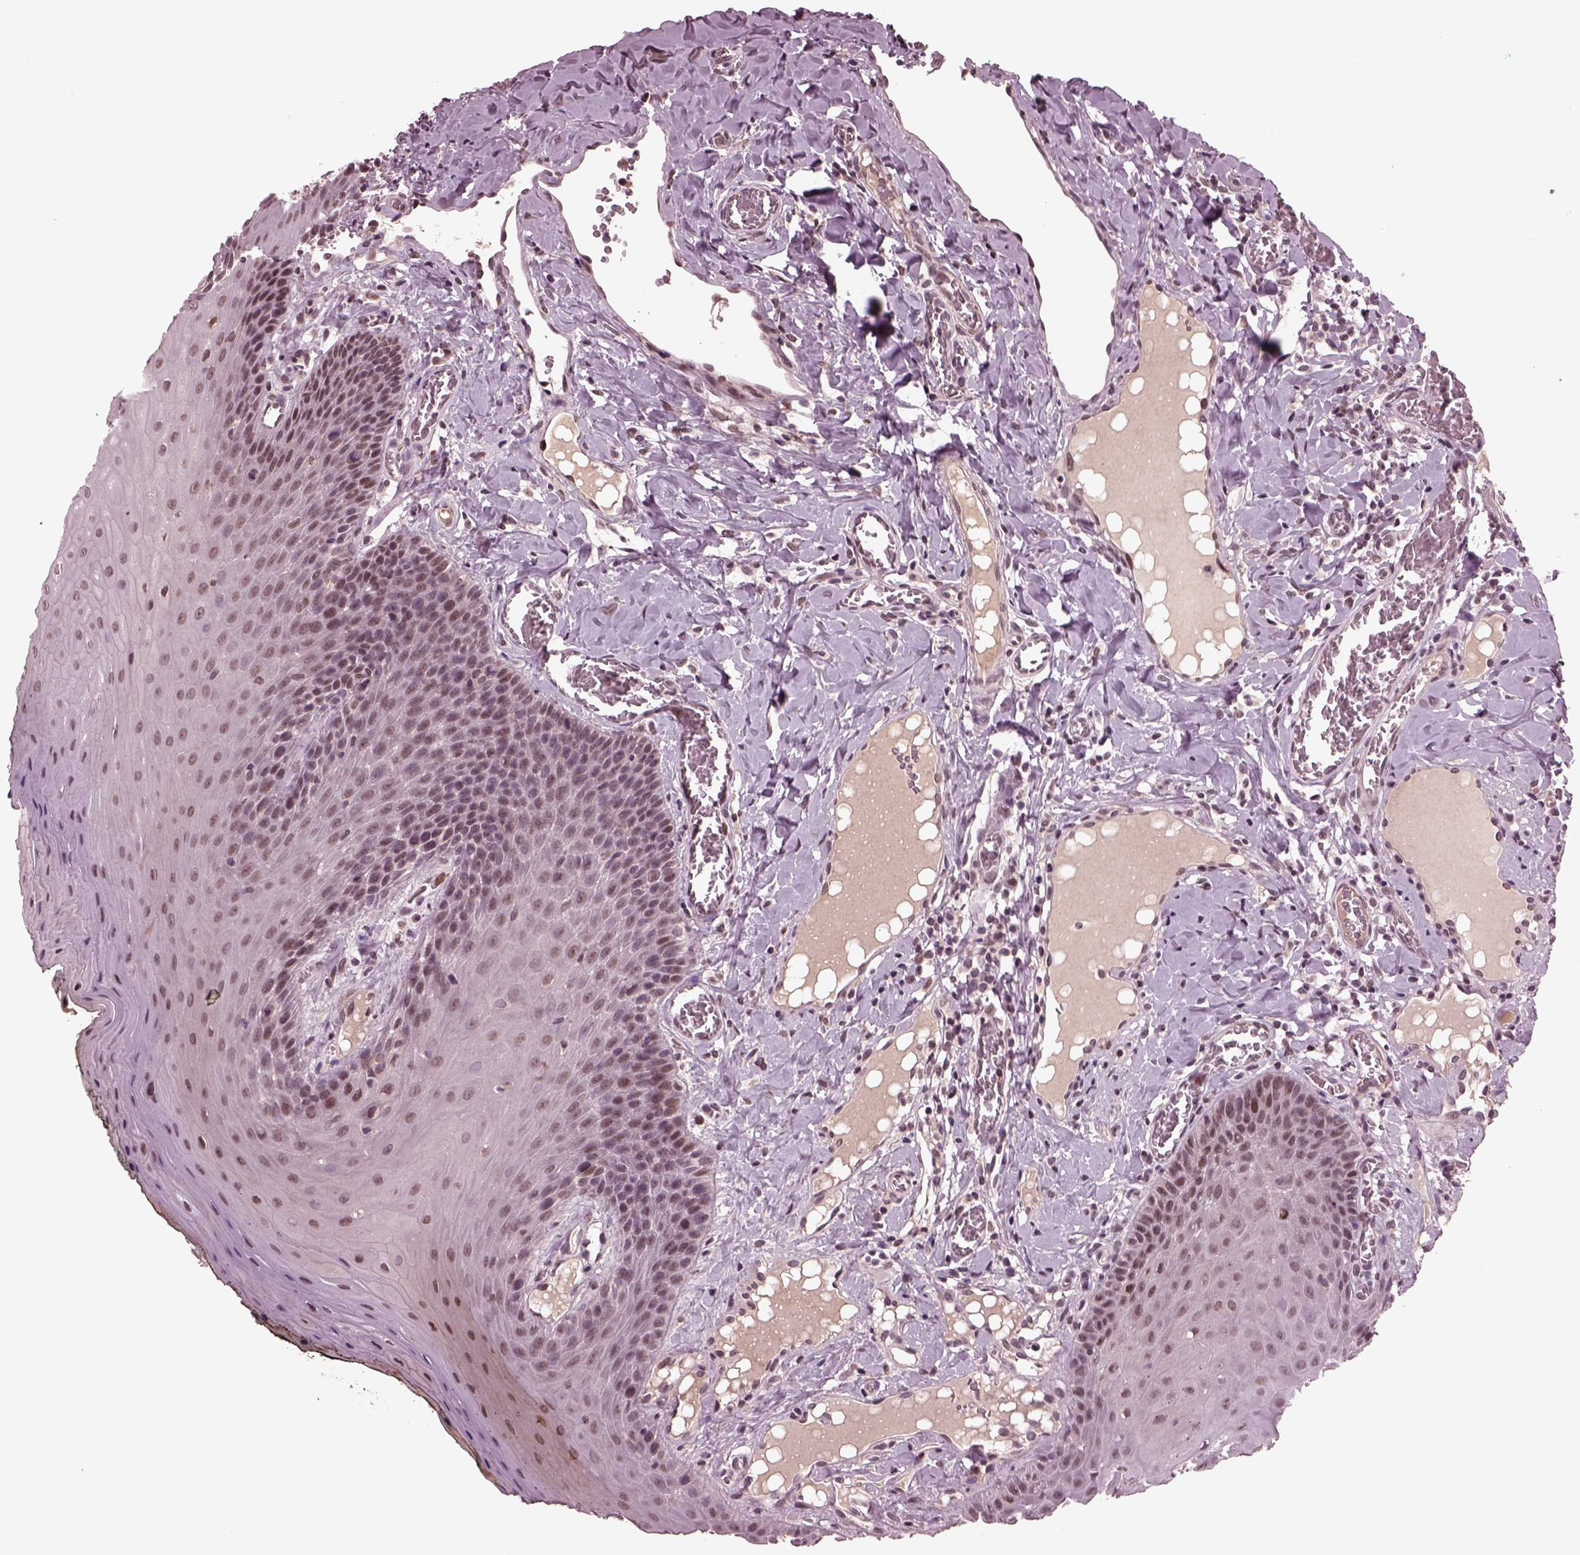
{"staining": {"intensity": "weak", "quantity": "25%-75%", "location": "nuclear"}, "tissue": "oral mucosa", "cell_type": "Squamous epithelial cells", "image_type": "normal", "snomed": [{"axis": "morphology", "description": "Normal tissue, NOS"}, {"axis": "topography", "description": "Oral tissue"}], "caption": "Oral mucosa was stained to show a protein in brown. There is low levels of weak nuclear positivity in about 25%-75% of squamous epithelial cells. (IHC, brightfield microscopy, high magnification).", "gene": "NAP1L5", "patient": {"sex": "male", "age": 9}}